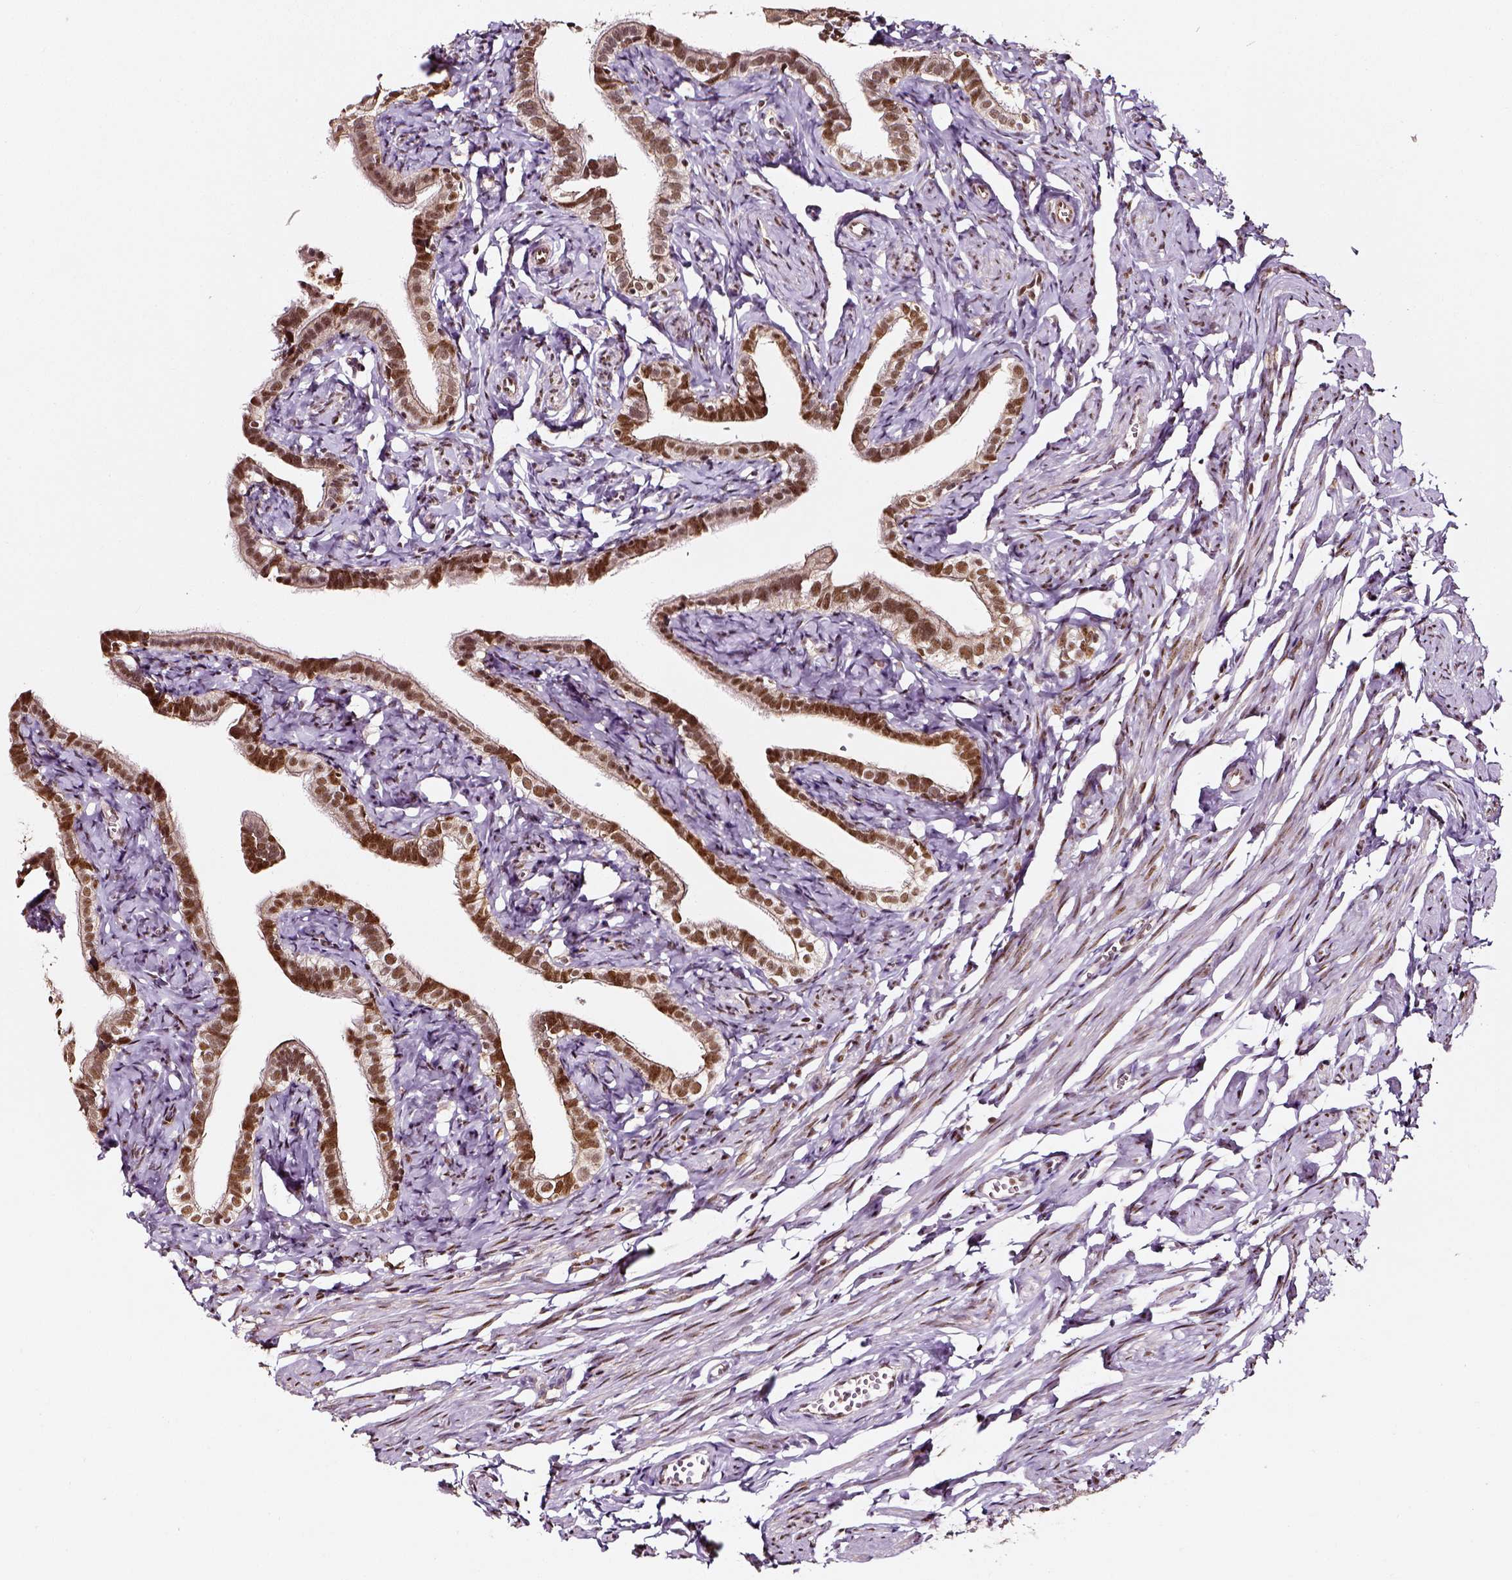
{"staining": {"intensity": "moderate", "quantity": ">75%", "location": "nuclear"}, "tissue": "fallopian tube", "cell_type": "Glandular cells", "image_type": "normal", "snomed": [{"axis": "morphology", "description": "Normal tissue, NOS"}, {"axis": "topography", "description": "Fallopian tube"}], "caption": "Protein expression analysis of benign human fallopian tube reveals moderate nuclear positivity in approximately >75% of glandular cells.", "gene": "NACC1", "patient": {"sex": "female", "age": 41}}